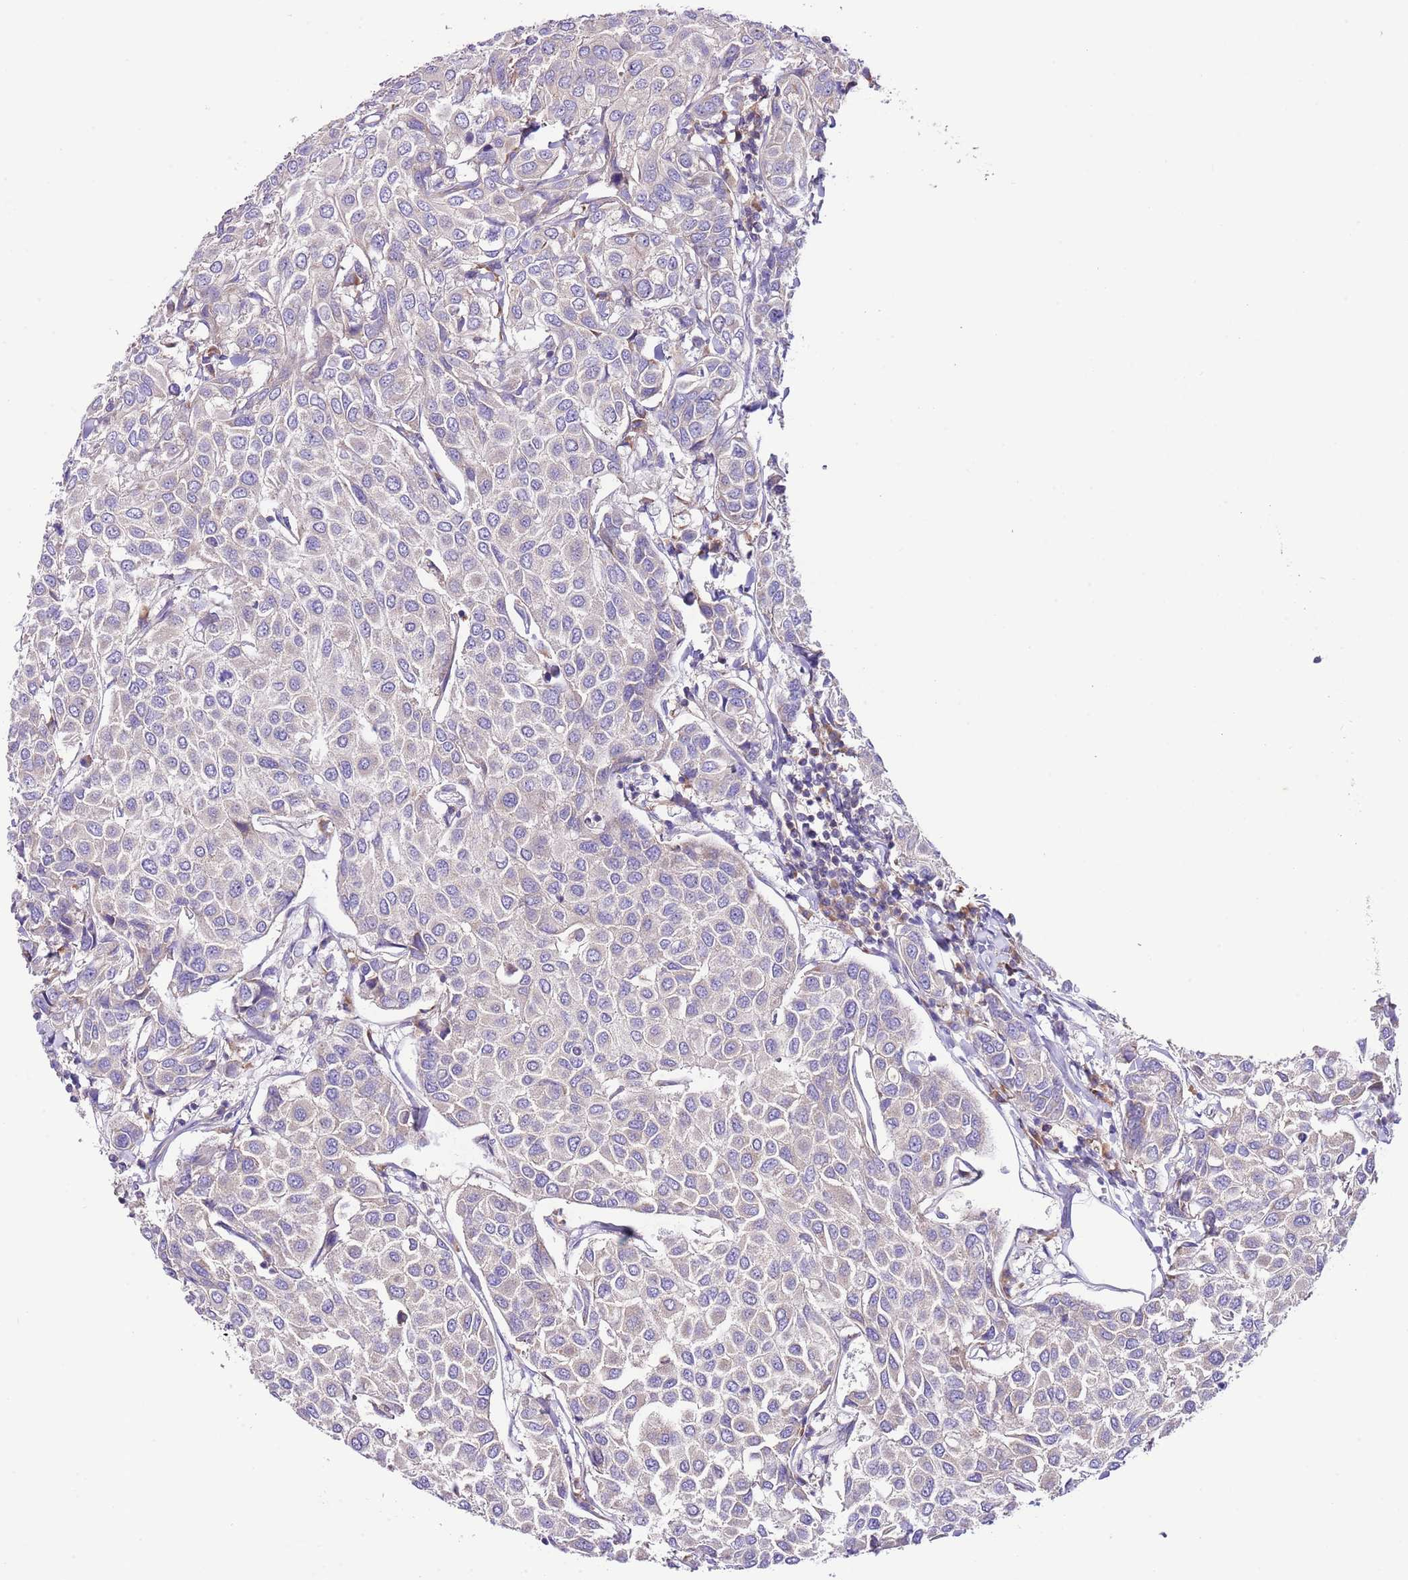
{"staining": {"intensity": "negative", "quantity": "none", "location": "none"}, "tissue": "breast cancer", "cell_type": "Tumor cells", "image_type": "cancer", "snomed": [{"axis": "morphology", "description": "Duct carcinoma"}, {"axis": "topography", "description": "Breast"}], "caption": "Immunohistochemistry micrograph of neoplastic tissue: breast infiltrating ductal carcinoma stained with DAB demonstrates no significant protein expression in tumor cells.", "gene": "RPS10", "patient": {"sex": "female", "age": 55}}